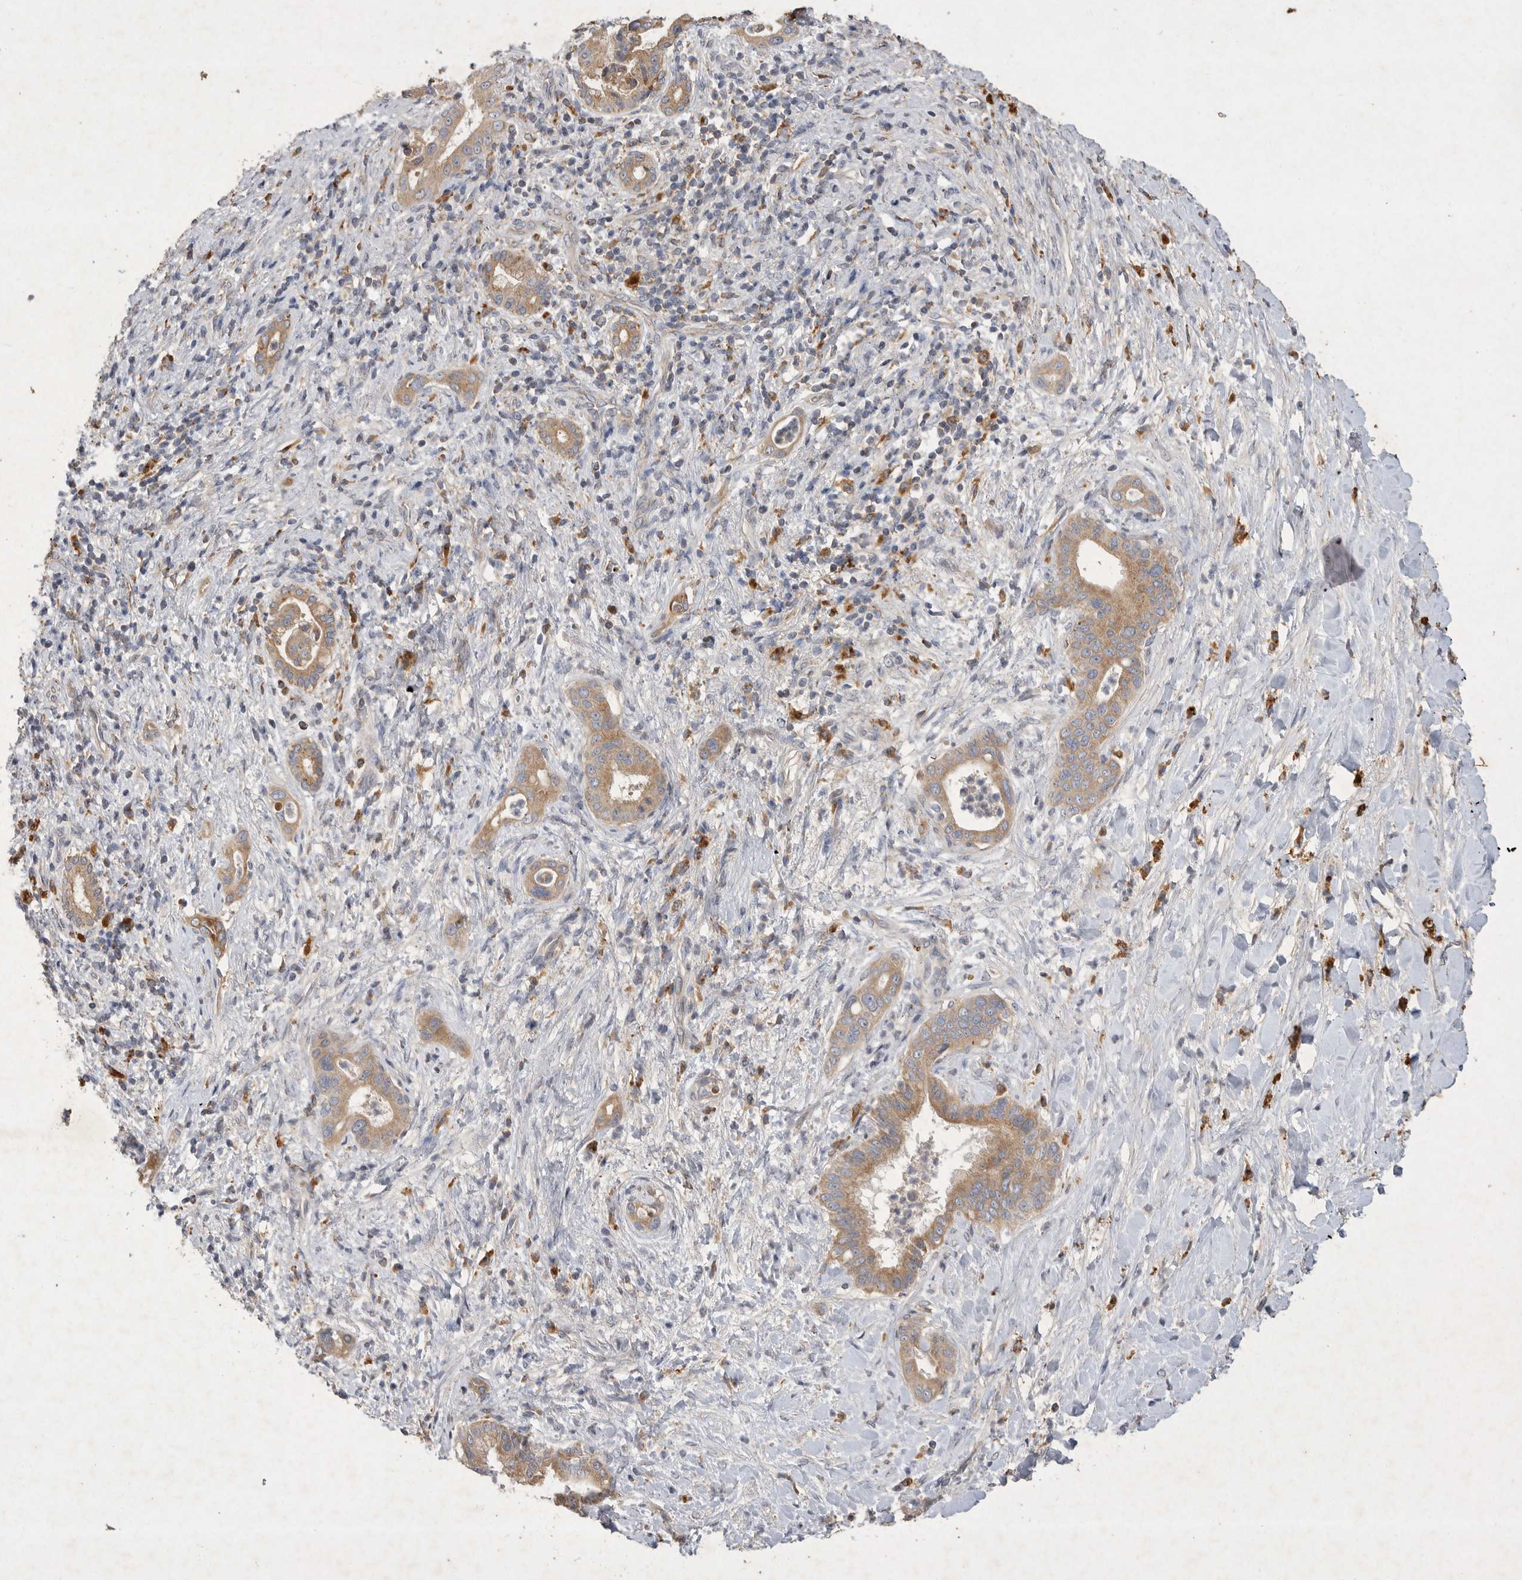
{"staining": {"intensity": "moderate", "quantity": "25%-75%", "location": "cytoplasmic/membranous"}, "tissue": "liver cancer", "cell_type": "Tumor cells", "image_type": "cancer", "snomed": [{"axis": "morphology", "description": "Cholangiocarcinoma"}, {"axis": "topography", "description": "Liver"}], "caption": "Liver cholangiocarcinoma stained for a protein shows moderate cytoplasmic/membranous positivity in tumor cells. The staining was performed using DAB (3,3'-diaminobenzidine), with brown indicating positive protein expression. Nuclei are stained blue with hematoxylin.", "gene": "MRPL41", "patient": {"sex": "female", "age": 54}}